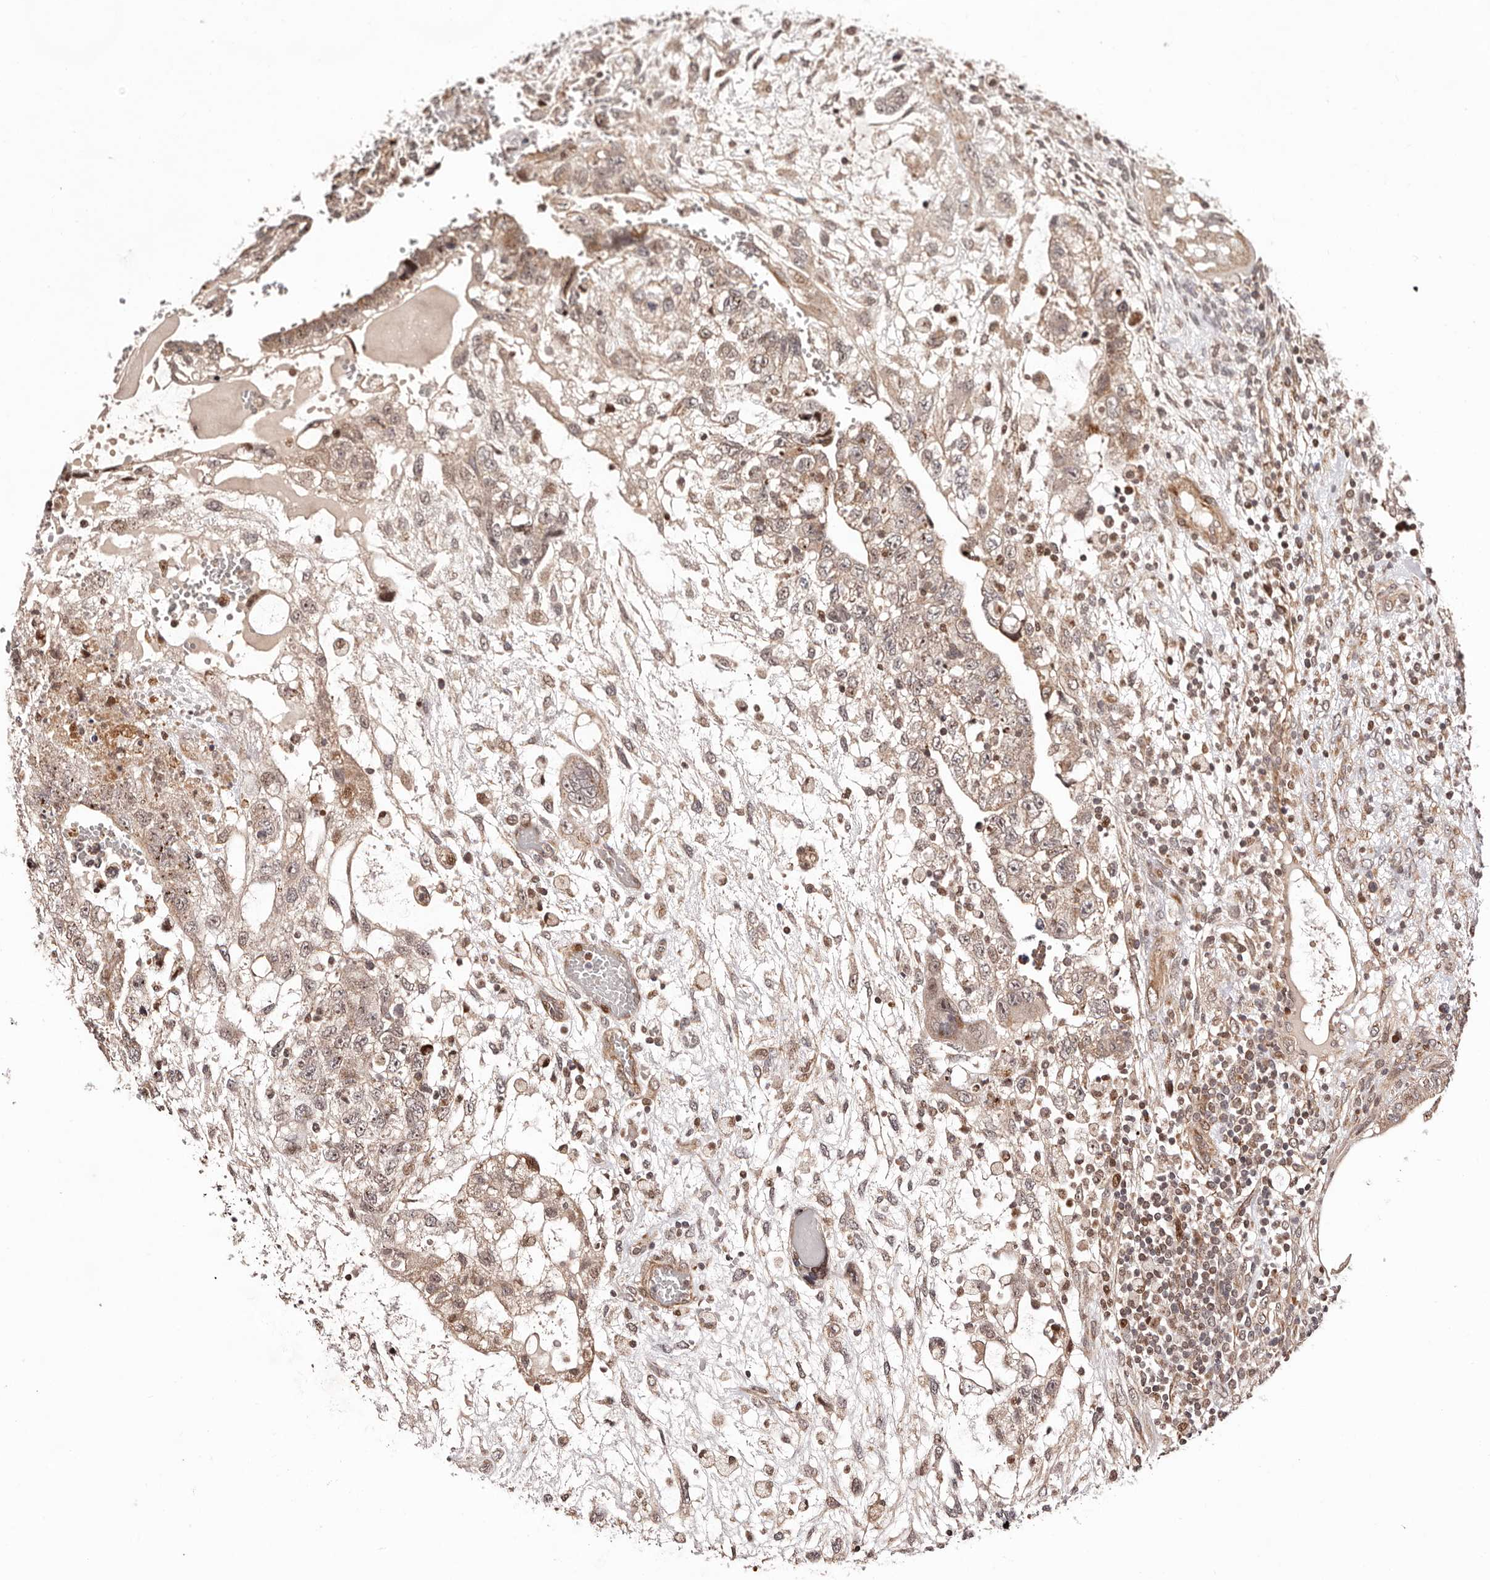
{"staining": {"intensity": "weak", "quantity": ">75%", "location": "cytoplasmic/membranous"}, "tissue": "testis cancer", "cell_type": "Tumor cells", "image_type": "cancer", "snomed": [{"axis": "morphology", "description": "Carcinoma, Embryonal, NOS"}, {"axis": "topography", "description": "Testis"}], "caption": "Protein analysis of embryonal carcinoma (testis) tissue reveals weak cytoplasmic/membranous positivity in about >75% of tumor cells. (brown staining indicates protein expression, while blue staining denotes nuclei).", "gene": "HIVEP3", "patient": {"sex": "male", "age": 36}}